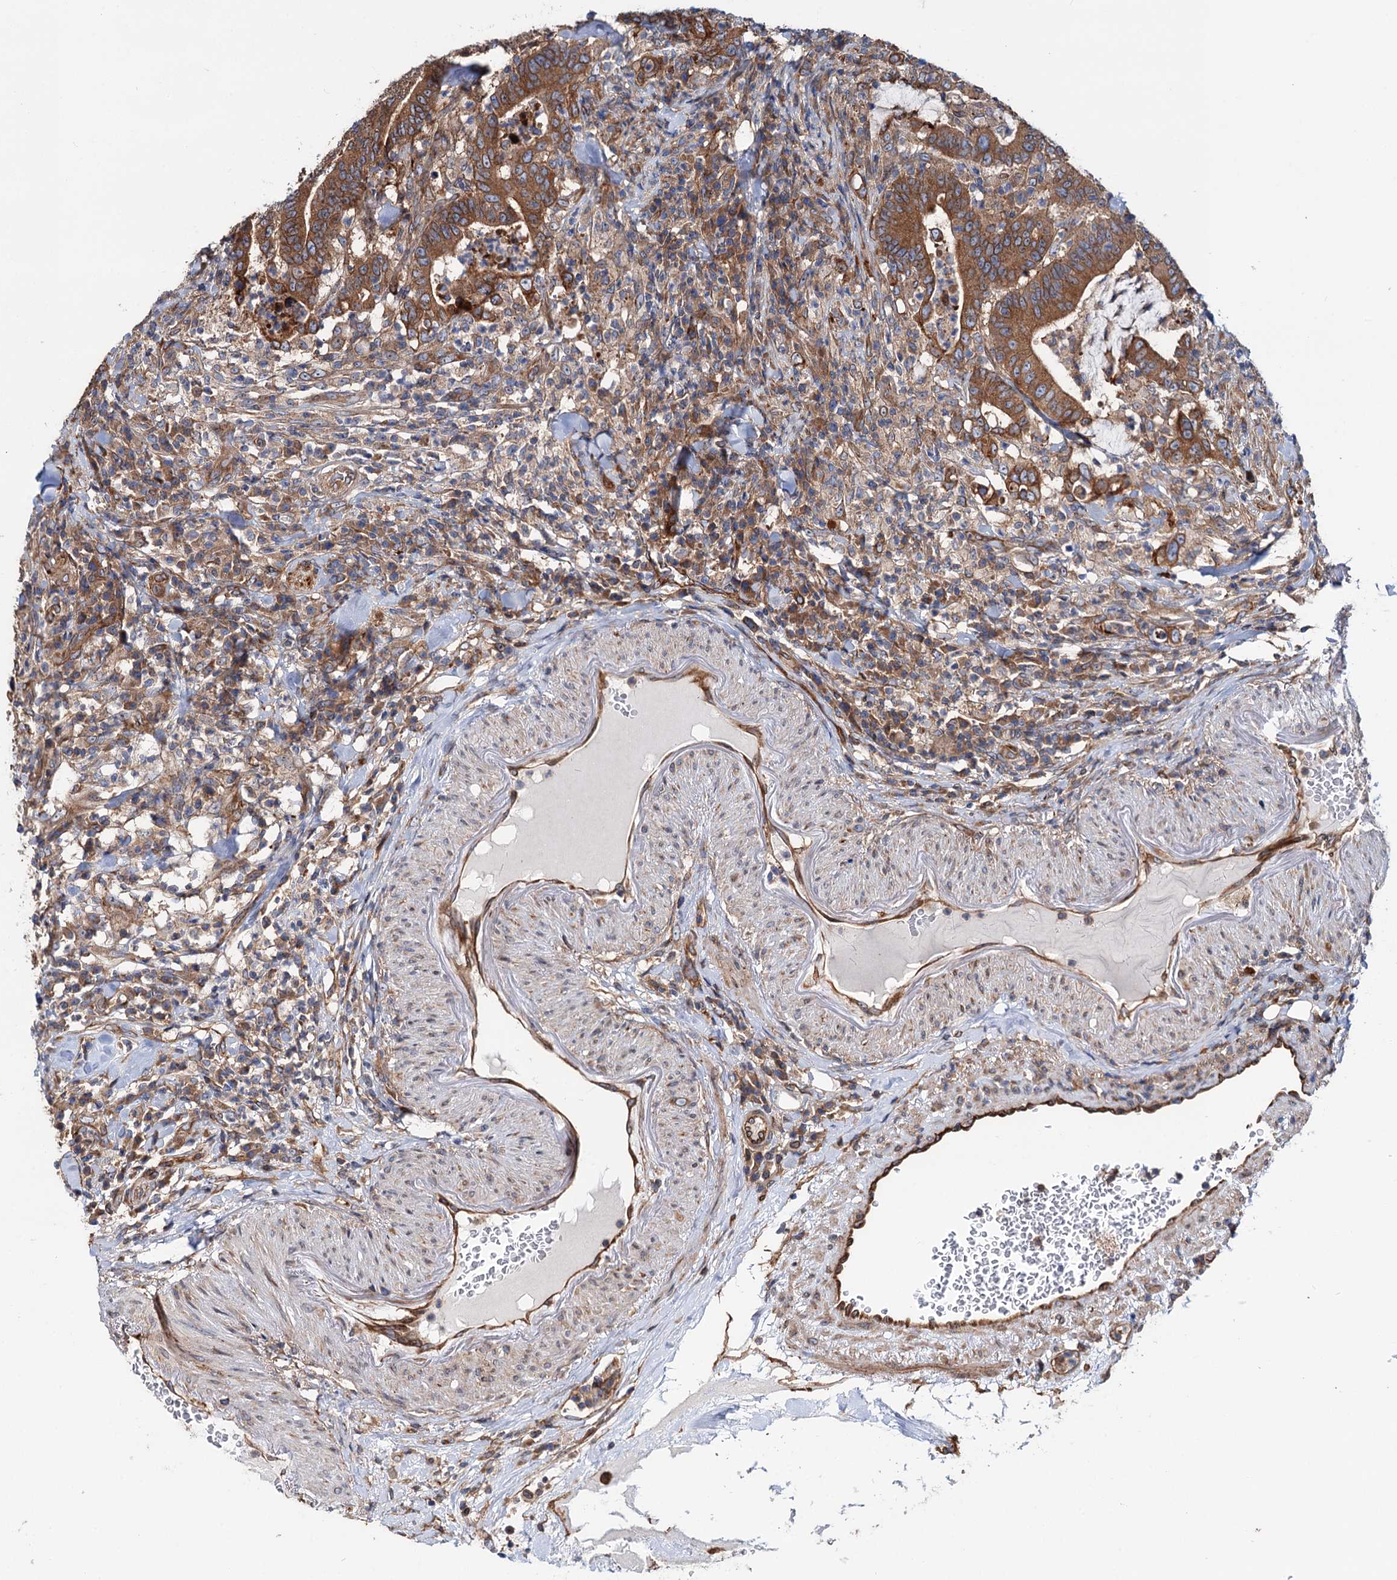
{"staining": {"intensity": "moderate", "quantity": ">75%", "location": "cytoplasmic/membranous"}, "tissue": "colorectal cancer", "cell_type": "Tumor cells", "image_type": "cancer", "snomed": [{"axis": "morphology", "description": "Adenocarcinoma, NOS"}, {"axis": "topography", "description": "Colon"}], "caption": "The micrograph reveals immunohistochemical staining of adenocarcinoma (colorectal). There is moderate cytoplasmic/membranous positivity is appreciated in about >75% of tumor cells. The protein is stained brown, and the nuclei are stained in blue (DAB (3,3'-diaminobenzidine) IHC with brightfield microscopy, high magnification).", "gene": "PTDSS2", "patient": {"sex": "female", "age": 66}}